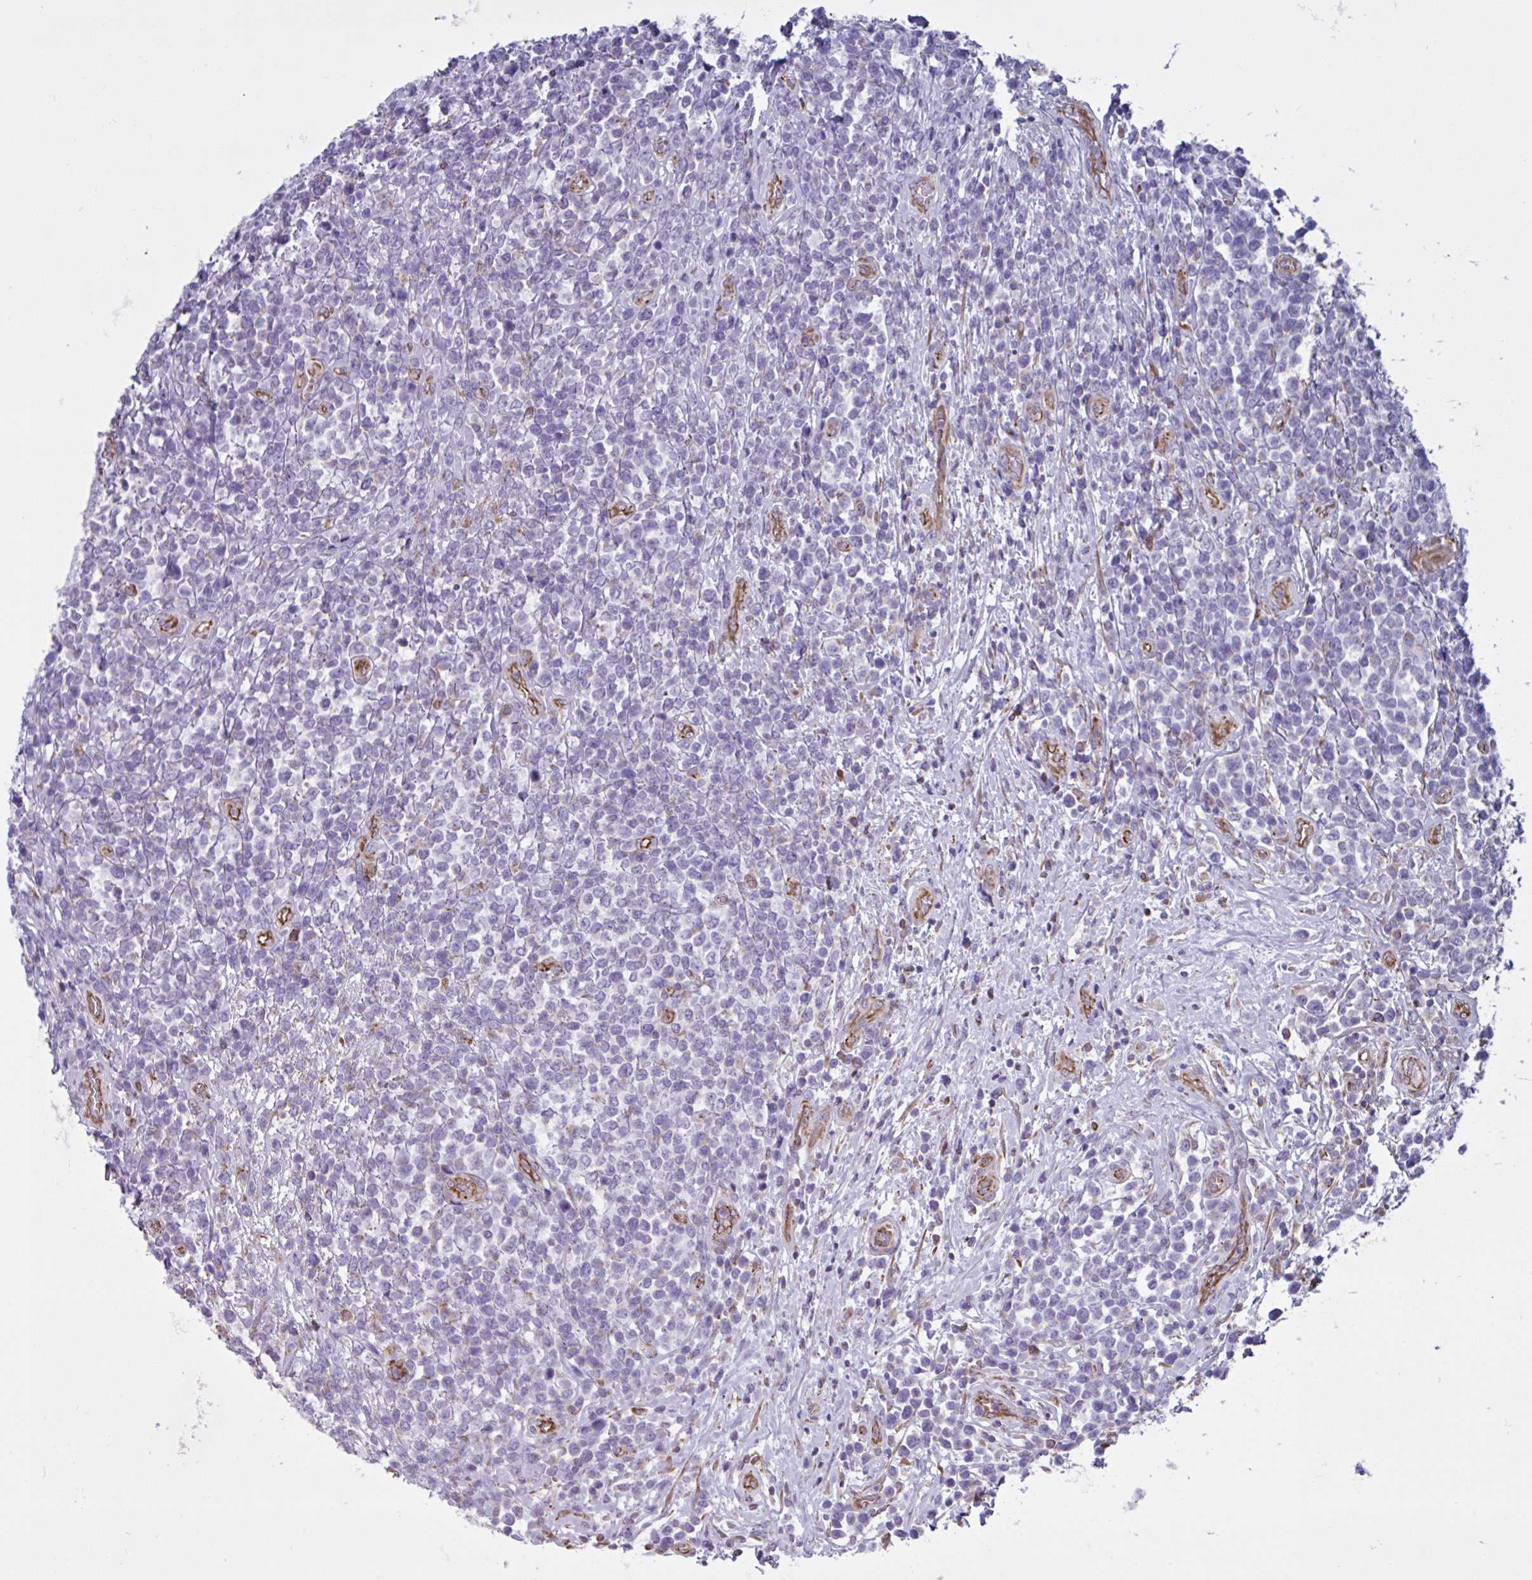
{"staining": {"intensity": "negative", "quantity": "none", "location": "none"}, "tissue": "lymphoma", "cell_type": "Tumor cells", "image_type": "cancer", "snomed": [{"axis": "morphology", "description": "Malignant lymphoma, non-Hodgkin's type, High grade"}, {"axis": "topography", "description": "Soft tissue"}], "caption": "Tumor cells are negative for brown protein staining in high-grade malignant lymphoma, non-Hodgkin's type.", "gene": "TMEM86B", "patient": {"sex": "female", "age": 56}}